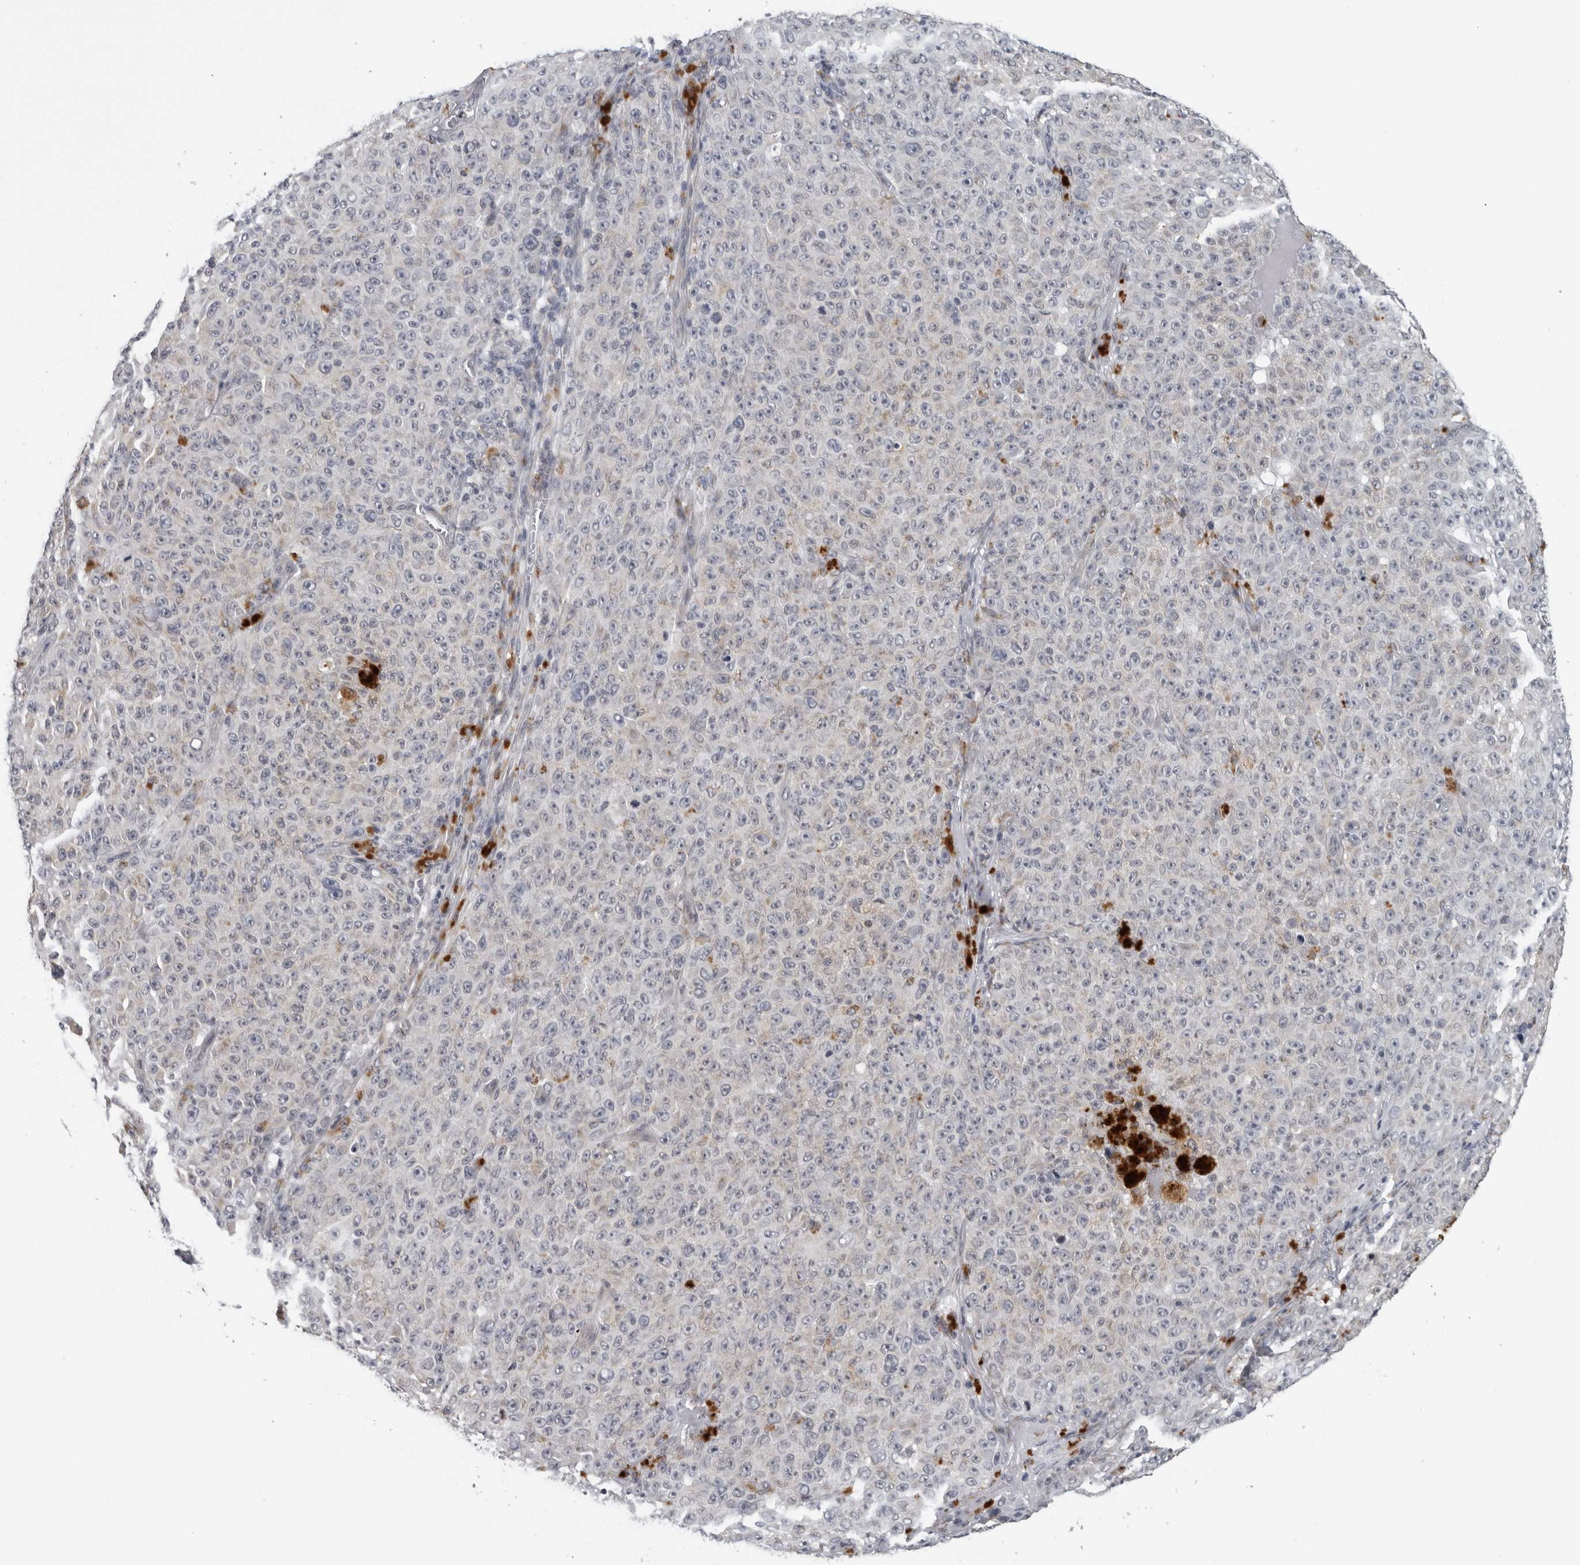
{"staining": {"intensity": "negative", "quantity": "none", "location": "none"}, "tissue": "melanoma", "cell_type": "Tumor cells", "image_type": "cancer", "snomed": [{"axis": "morphology", "description": "Malignant melanoma, NOS"}, {"axis": "topography", "description": "Skin"}], "caption": "The micrograph reveals no significant staining in tumor cells of melanoma.", "gene": "CPT2", "patient": {"sex": "female", "age": 82}}